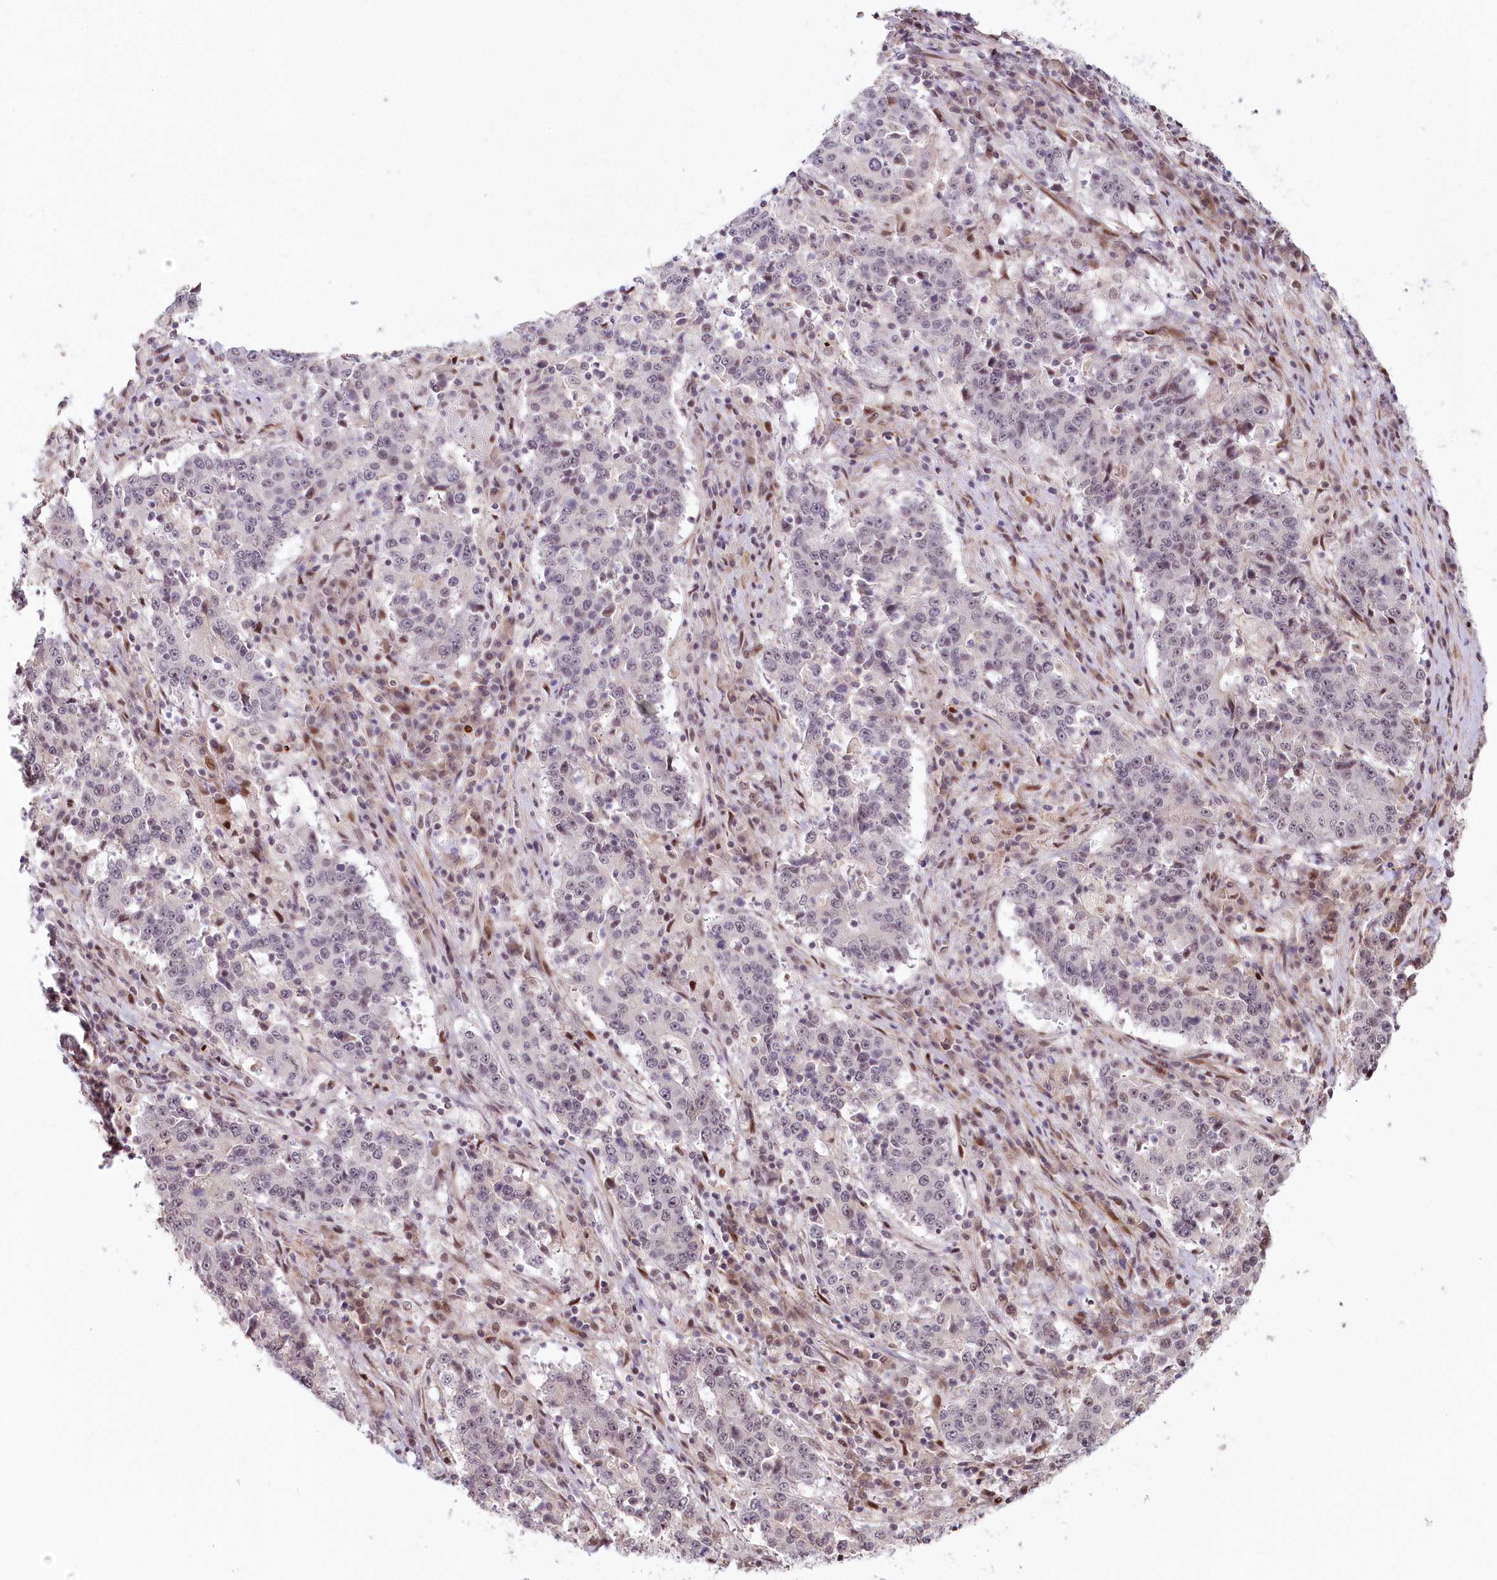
{"staining": {"intensity": "negative", "quantity": "none", "location": "none"}, "tissue": "stomach cancer", "cell_type": "Tumor cells", "image_type": "cancer", "snomed": [{"axis": "morphology", "description": "Adenocarcinoma, NOS"}, {"axis": "topography", "description": "Stomach"}], "caption": "DAB (3,3'-diaminobenzidine) immunohistochemical staining of human stomach cancer demonstrates no significant positivity in tumor cells.", "gene": "FAM204A", "patient": {"sex": "male", "age": 59}}